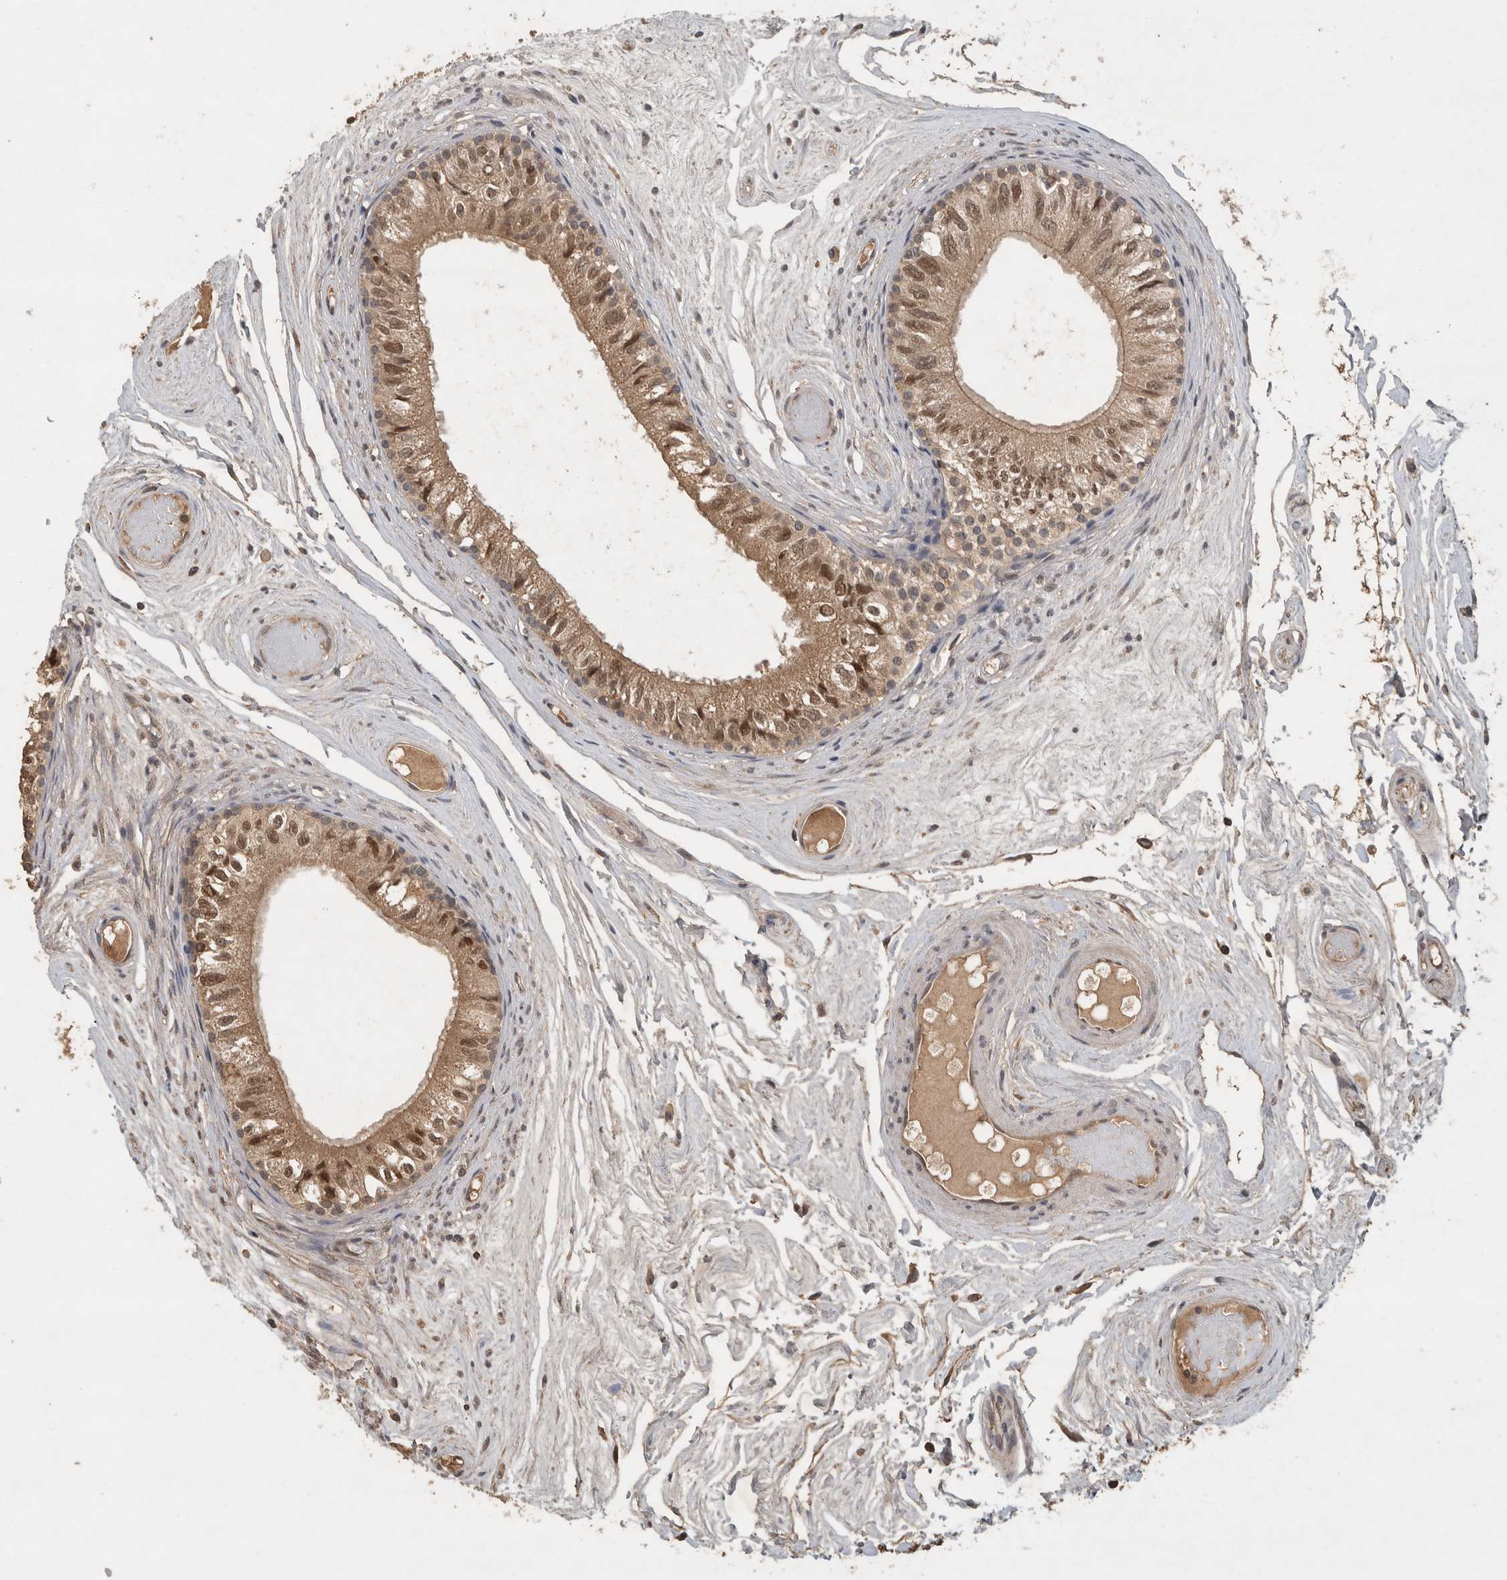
{"staining": {"intensity": "strong", "quantity": ">75%", "location": "cytoplasmic/membranous,nuclear"}, "tissue": "epididymis", "cell_type": "Glandular cells", "image_type": "normal", "snomed": [{"axis": "morphology", "description": "Normal tissue, NOS"}, {"axis": "topography", "description": "Epididymis"}], "caption": "Immunohistochemical staining of benign human epididymis reveals >75% levels of strong cytoplasmic/membranous,nuclear protein positivity in about >75% of glandular cells.", "gene": "OTUD7B", "patient": {"sex": "male", "age": 79}}